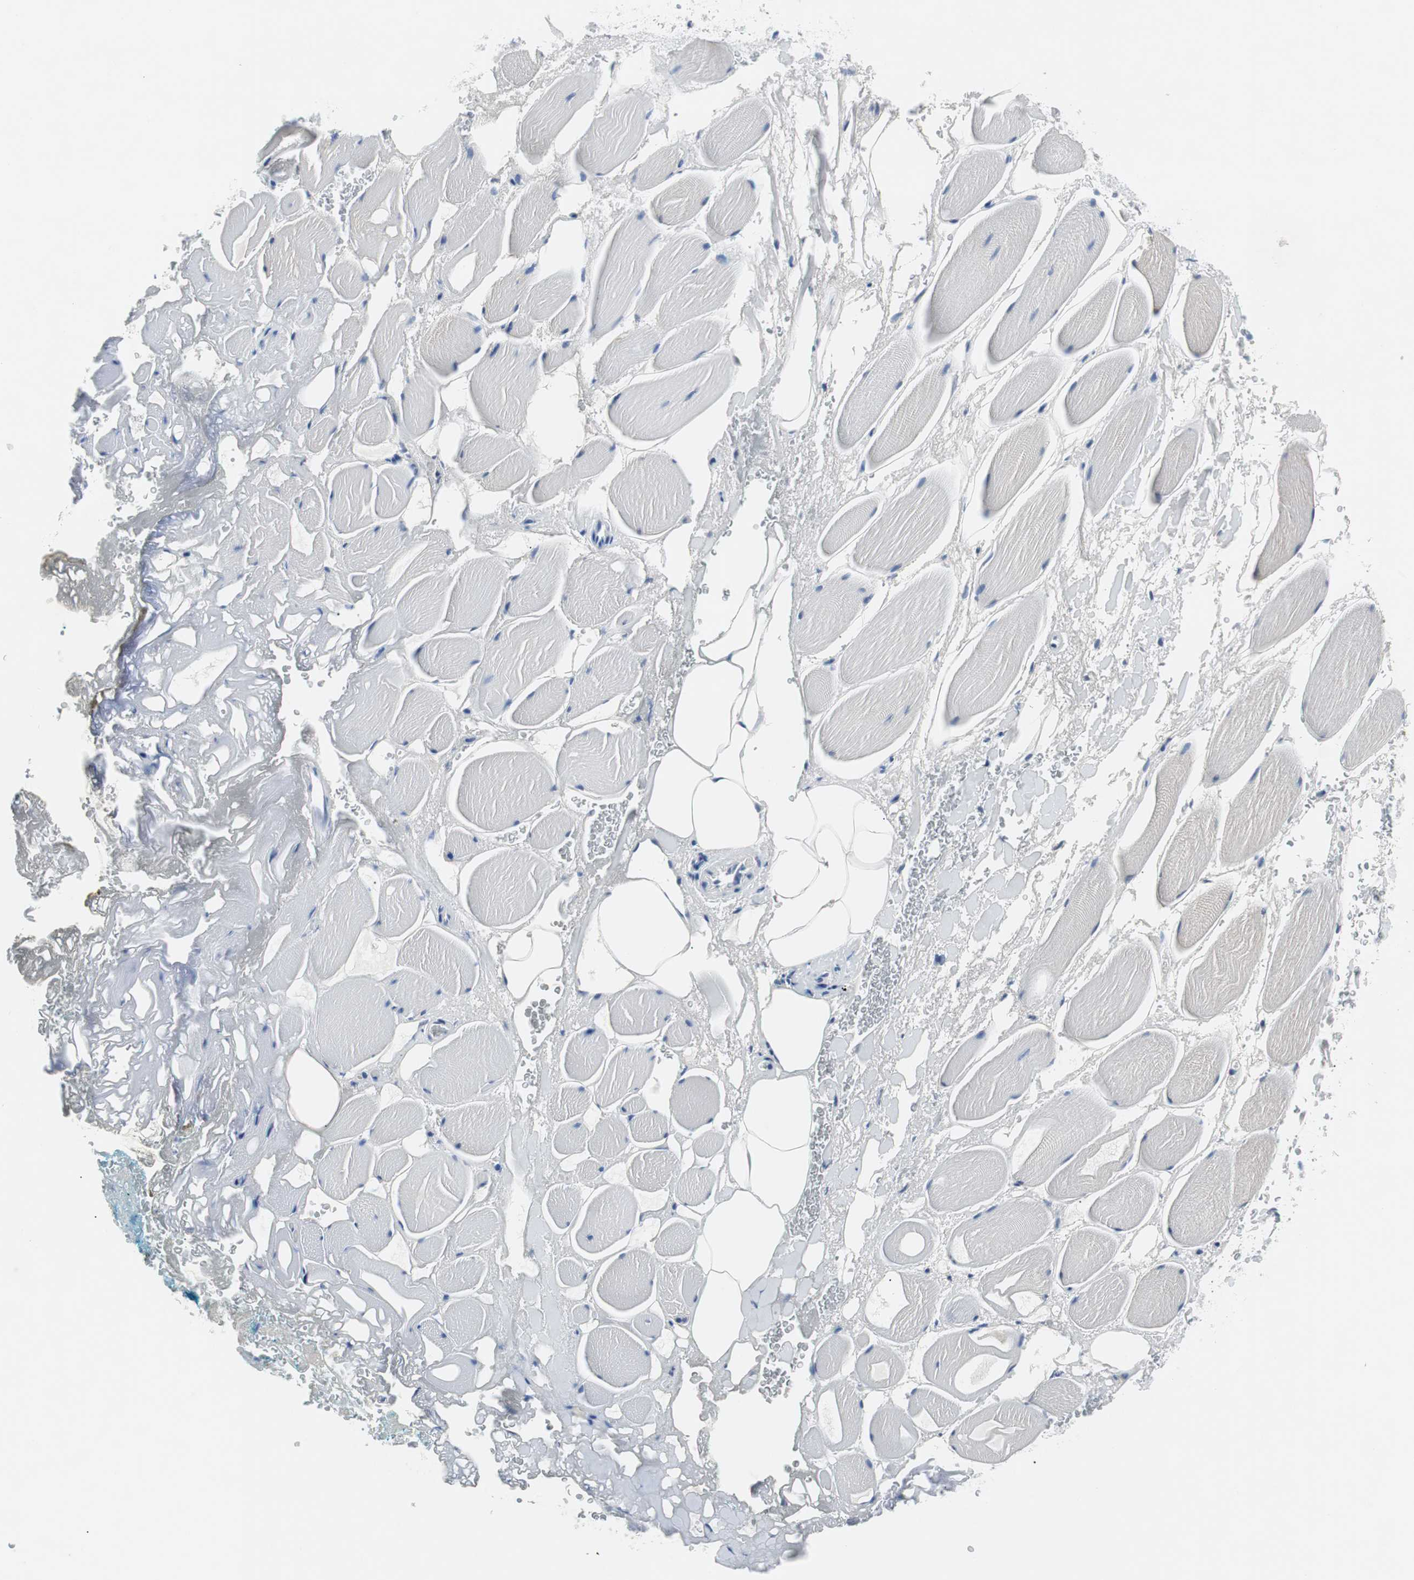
{"staining": {"intensity": "negative", "quantity": "none", "location": "none"}, "tissue": "adipose tissue", "cell_type": "Adipocytes", "image_type": "normal", "snomed": [{"axis": "morphology", "description": "Normal tissue, NOS"}, {"axis": "topography", "description": "Soft tissue"}, {"axis": "topography", "description": "Peripheral nerve tissue"}], "caption": "Immunohistochemical staining of normal human adipose tissue displays no significant positivity in adipocytes. Brightfield microscopy of IHC stained with DAB (brown) and hematoxylin (blue), captured at high magnification.", "gene": "EEF2K", "patient": {"sex": "female", "age": 71}}